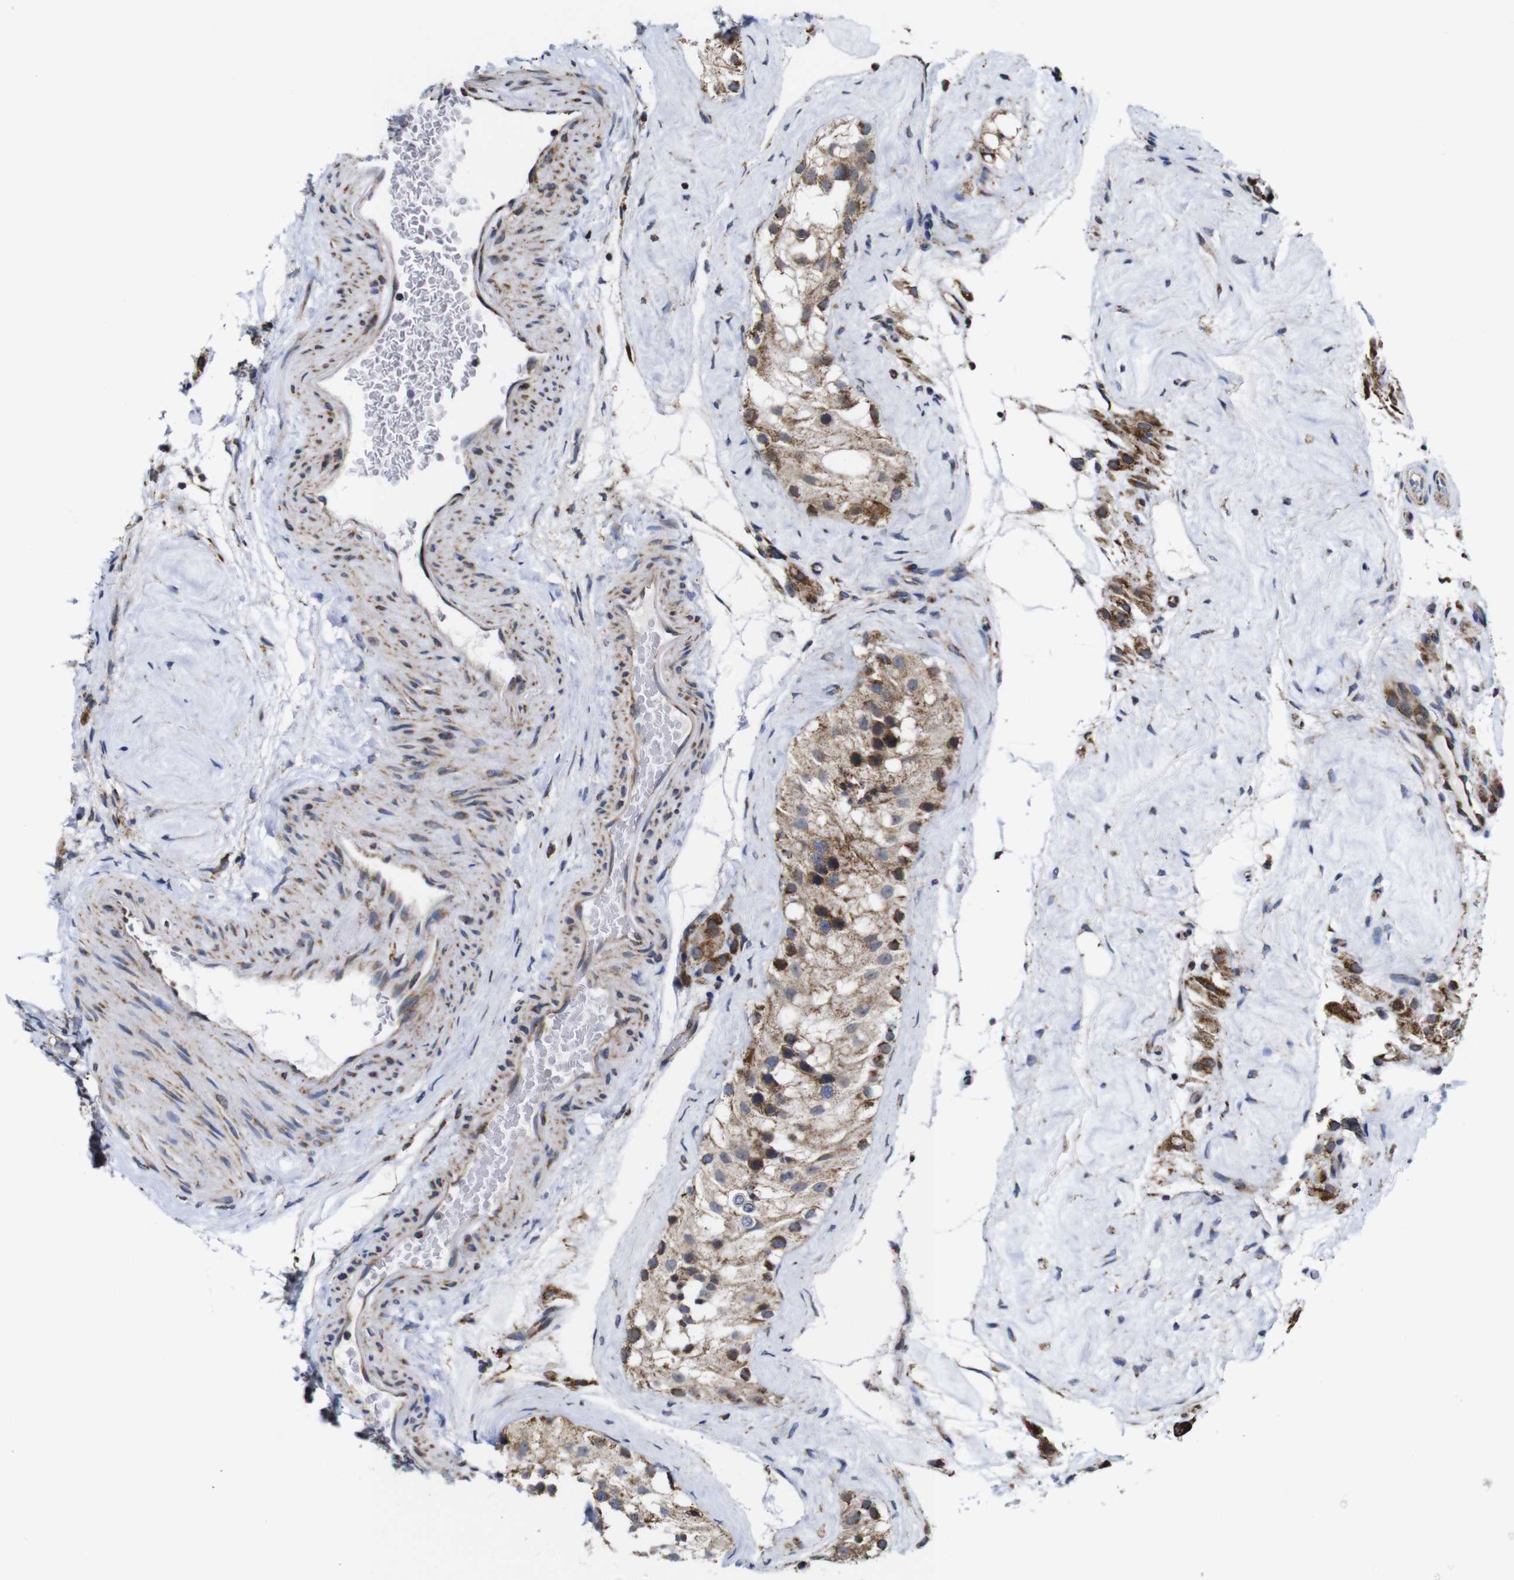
{"staining": {"intensity": "moderate", "quantity": ">75%", "location": "cytoplasmic/membranous"}, "tissue": "testis", "cell_type": "Cells in seminiferous ducts", "image_type": "normal", "snomed": [{"axis": "morphology", "description": "Normal tissue, NOS"}, {"axis": "morphology", "description": "Seminoma, NOS"}, {"axis": "topography", "description": "Testis"}], "caption": "This histopathology image demonstrates immunohistochemistry staining of benign testis, with medium moderate cytoplasmic/membranous positivity in about >75% of cells in seminiferous ducts.", "gene": "C17orf80", "patient": {"sex": "male", "age": 71}}